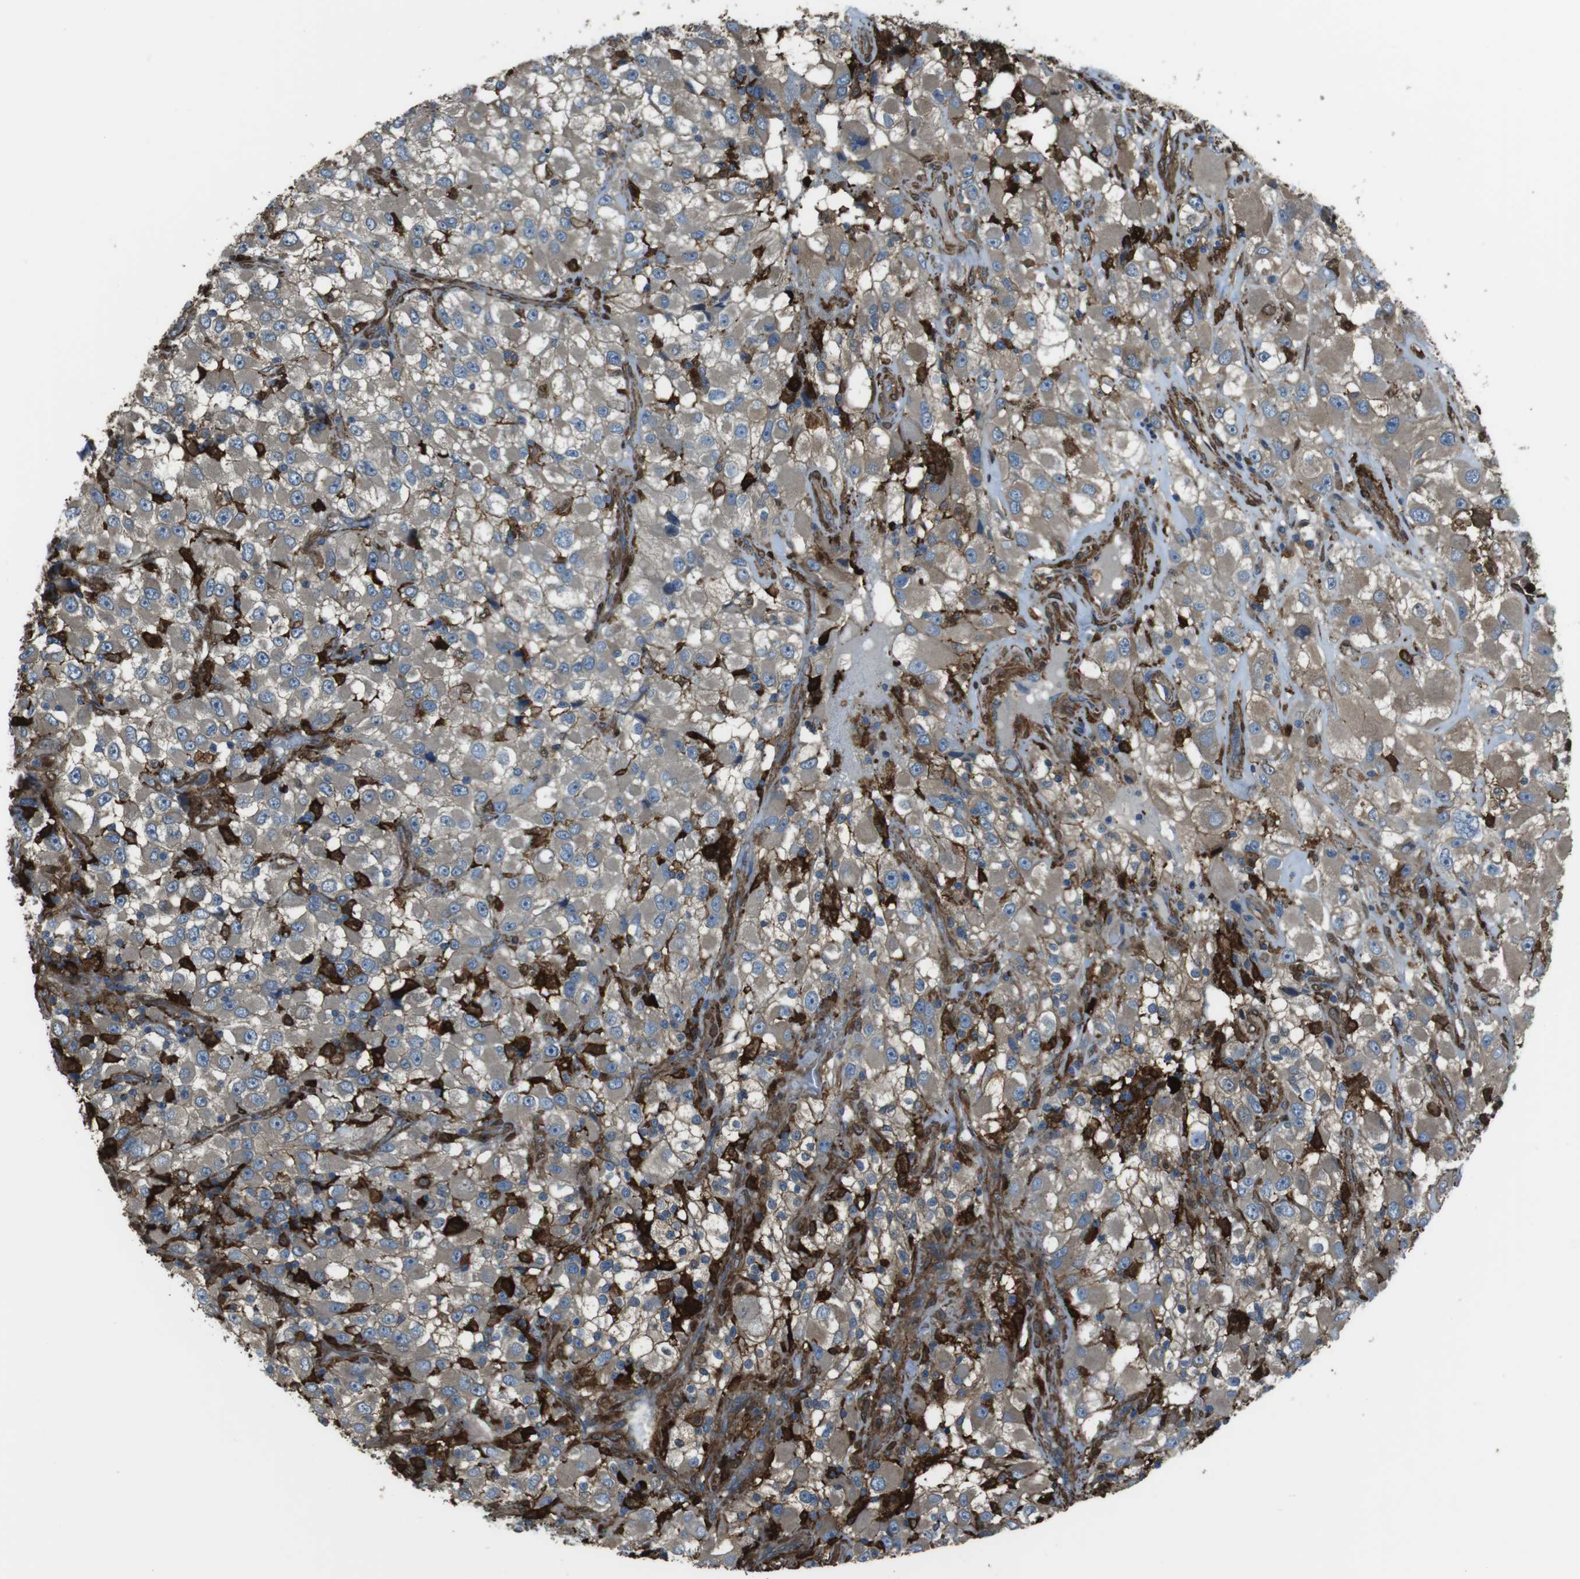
{"staining": {"intensity": "weak", "quantity": ">75%", "location": "cytoplasmic/membranous"}, "tissue": "renal cancer", "cell_type": "Tumor cells", "image_type": "cancer", "snomed": [{"axis": "morphology", "description": "Adenocarcinoma, NOS"}, {"axis": "topography", "description": "Kidney"}], "caption": "Brown immunohistochemical staining in human adenocarcinoma (renal) shows weak cytoplasmic/membranous staining in about >75% of tumor cells. The staining was performed using DAB (3,3'-diaminobenzidine) to visualize the protein expression in brown, while the nuclei were stained in blue with hematoxylin (Magnification: 20x).", "gene": "SFT2D1", "patient": {"sex": "female", "age": 52}}